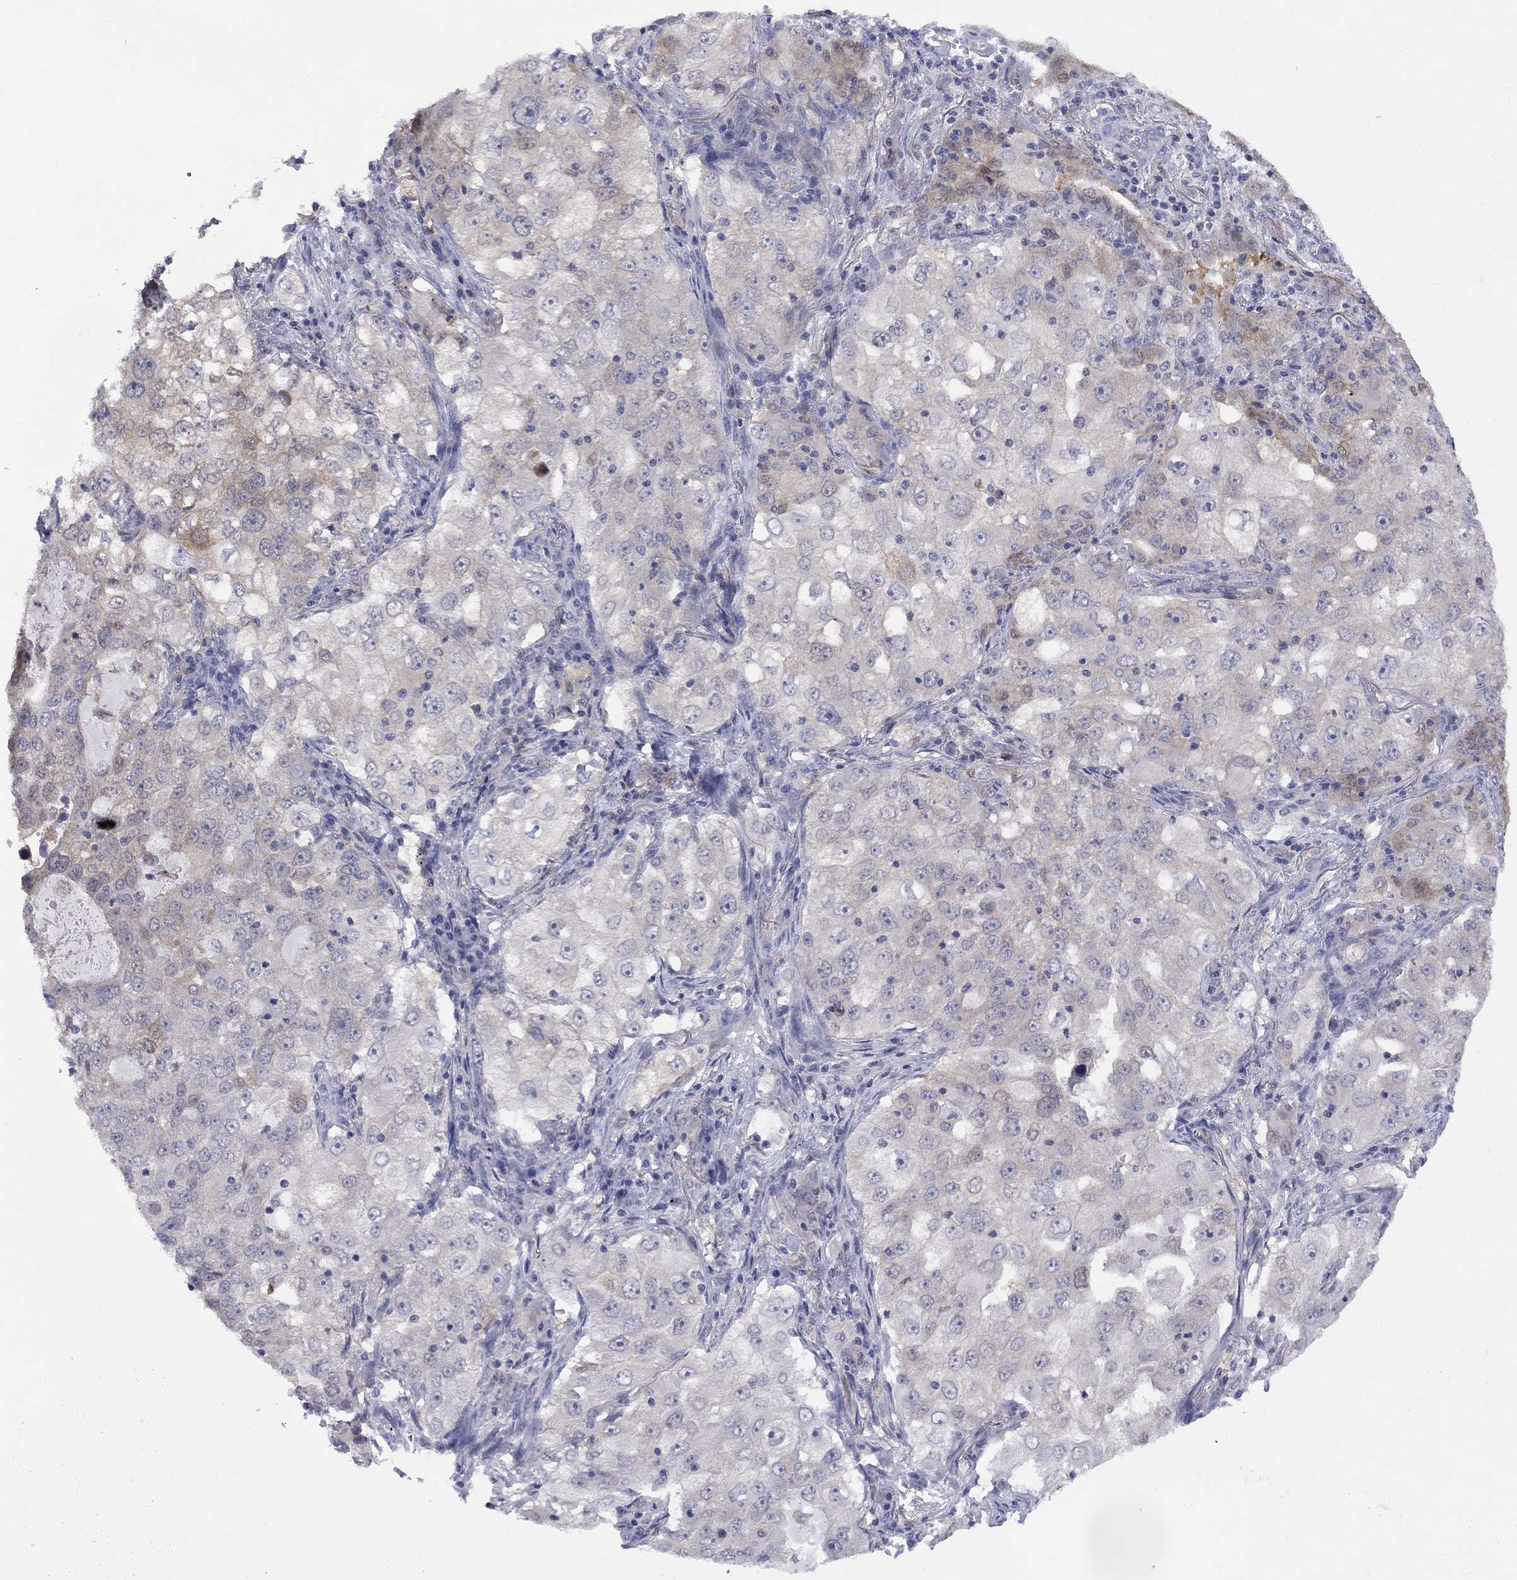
{"staining": {"intensity": "weak", "quantity": "<25%", "location": "cytoplasmic/membranous"}, "tissue": "lung cancer", "cell_type": "Tumor cells", "image_type": "cancer", "snomed": [{"axis": "morphology", "description": "Adenocarcinoma, NOS"}, {"axis": "topography", "description": "Lung"}], "caption": "Immunohistochemistry (IHC) photomicrograph of human adenocarcinoma (lung) stained for a protein (brown), which shows no positivity in tumor cells.", "gene": "HKDC1", "patient": {"sex": "female", "age": 61}}